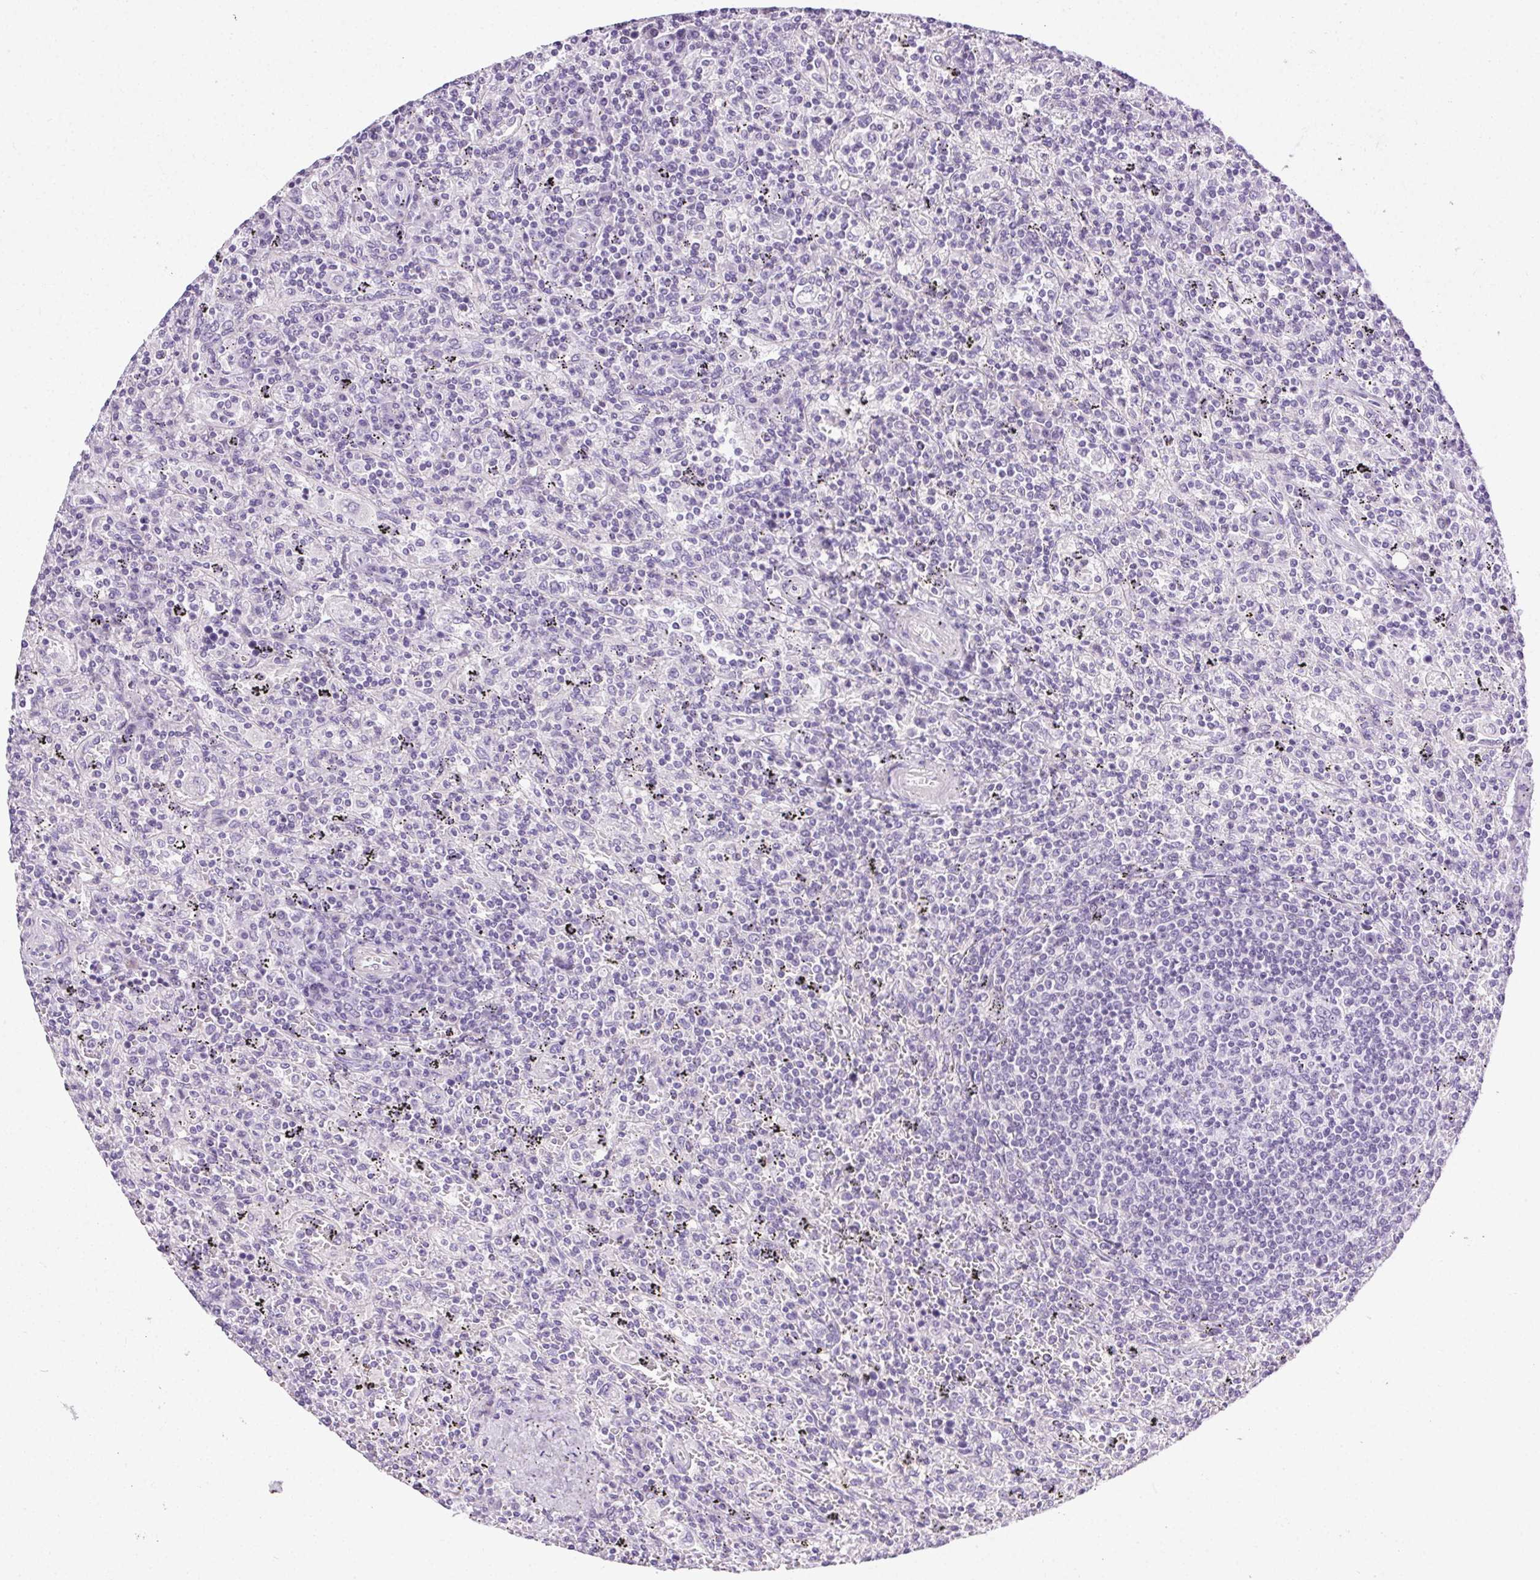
{"staining": {"intensity": "negative", "quantity": "none", "location": "none"}, "tissue": "lymphoma", "cell_type": "Tumor cells", "image_type": "cancer", "snomed": [{"axis": "morphology", "description": "Malignant lymphoma, non-Hodgkin's type, Low grade"}, {"axis": "topography", "description": "Spleen"}], "caption": "The image shows no staining of tumor cells in low-grade malignant lymphoma, non-Hodgkin's type. (DAB (3,3'-diaminobenzidine) IHC, high magnification).", "gene": "C20orf85", "patient": {"sex": "male", "age": 62}}